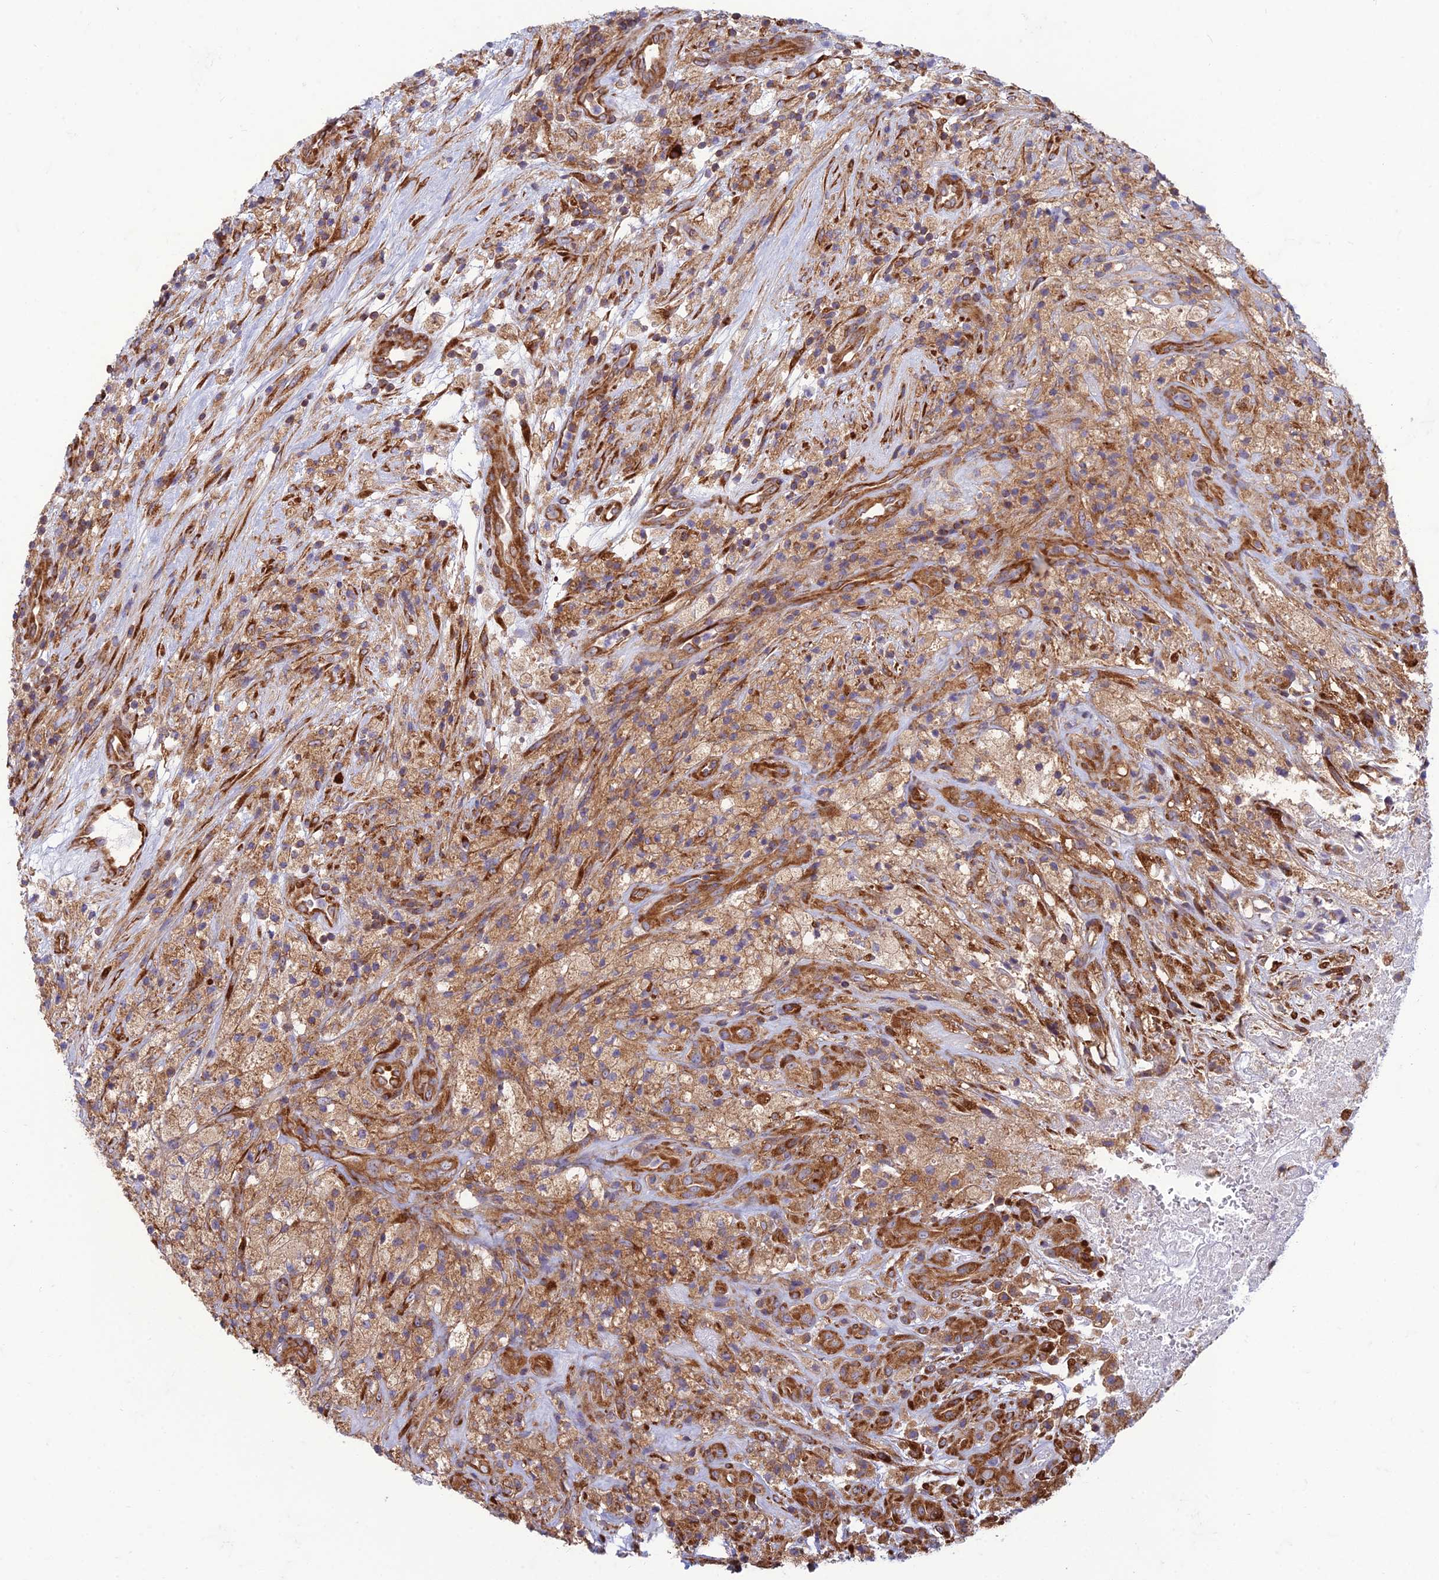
{"staining": {"intensity": "moderate", "quantity": "<25%", "location": "cytoplasmic/membranous"}, "tissue": "glioma", "cell_type": "Tumor cells", "image_type": "cancer", "snomed": [{"axis": "morphology", "description": "Glioma, malignant, High grade"}, {"axis": "topography", "description": "Brain"}], "caption": "IHC of glioma shows low levels of moderate cytoplasmic/membranous staining in about <25% of tumor cells. (DAB (3,3'-diaminobenzidine) IHC, brown staining for protein, blue staining for nuclei).", "gene": "RPL17-C18orf32", "patient": {"sex": "male", "age": 69}}